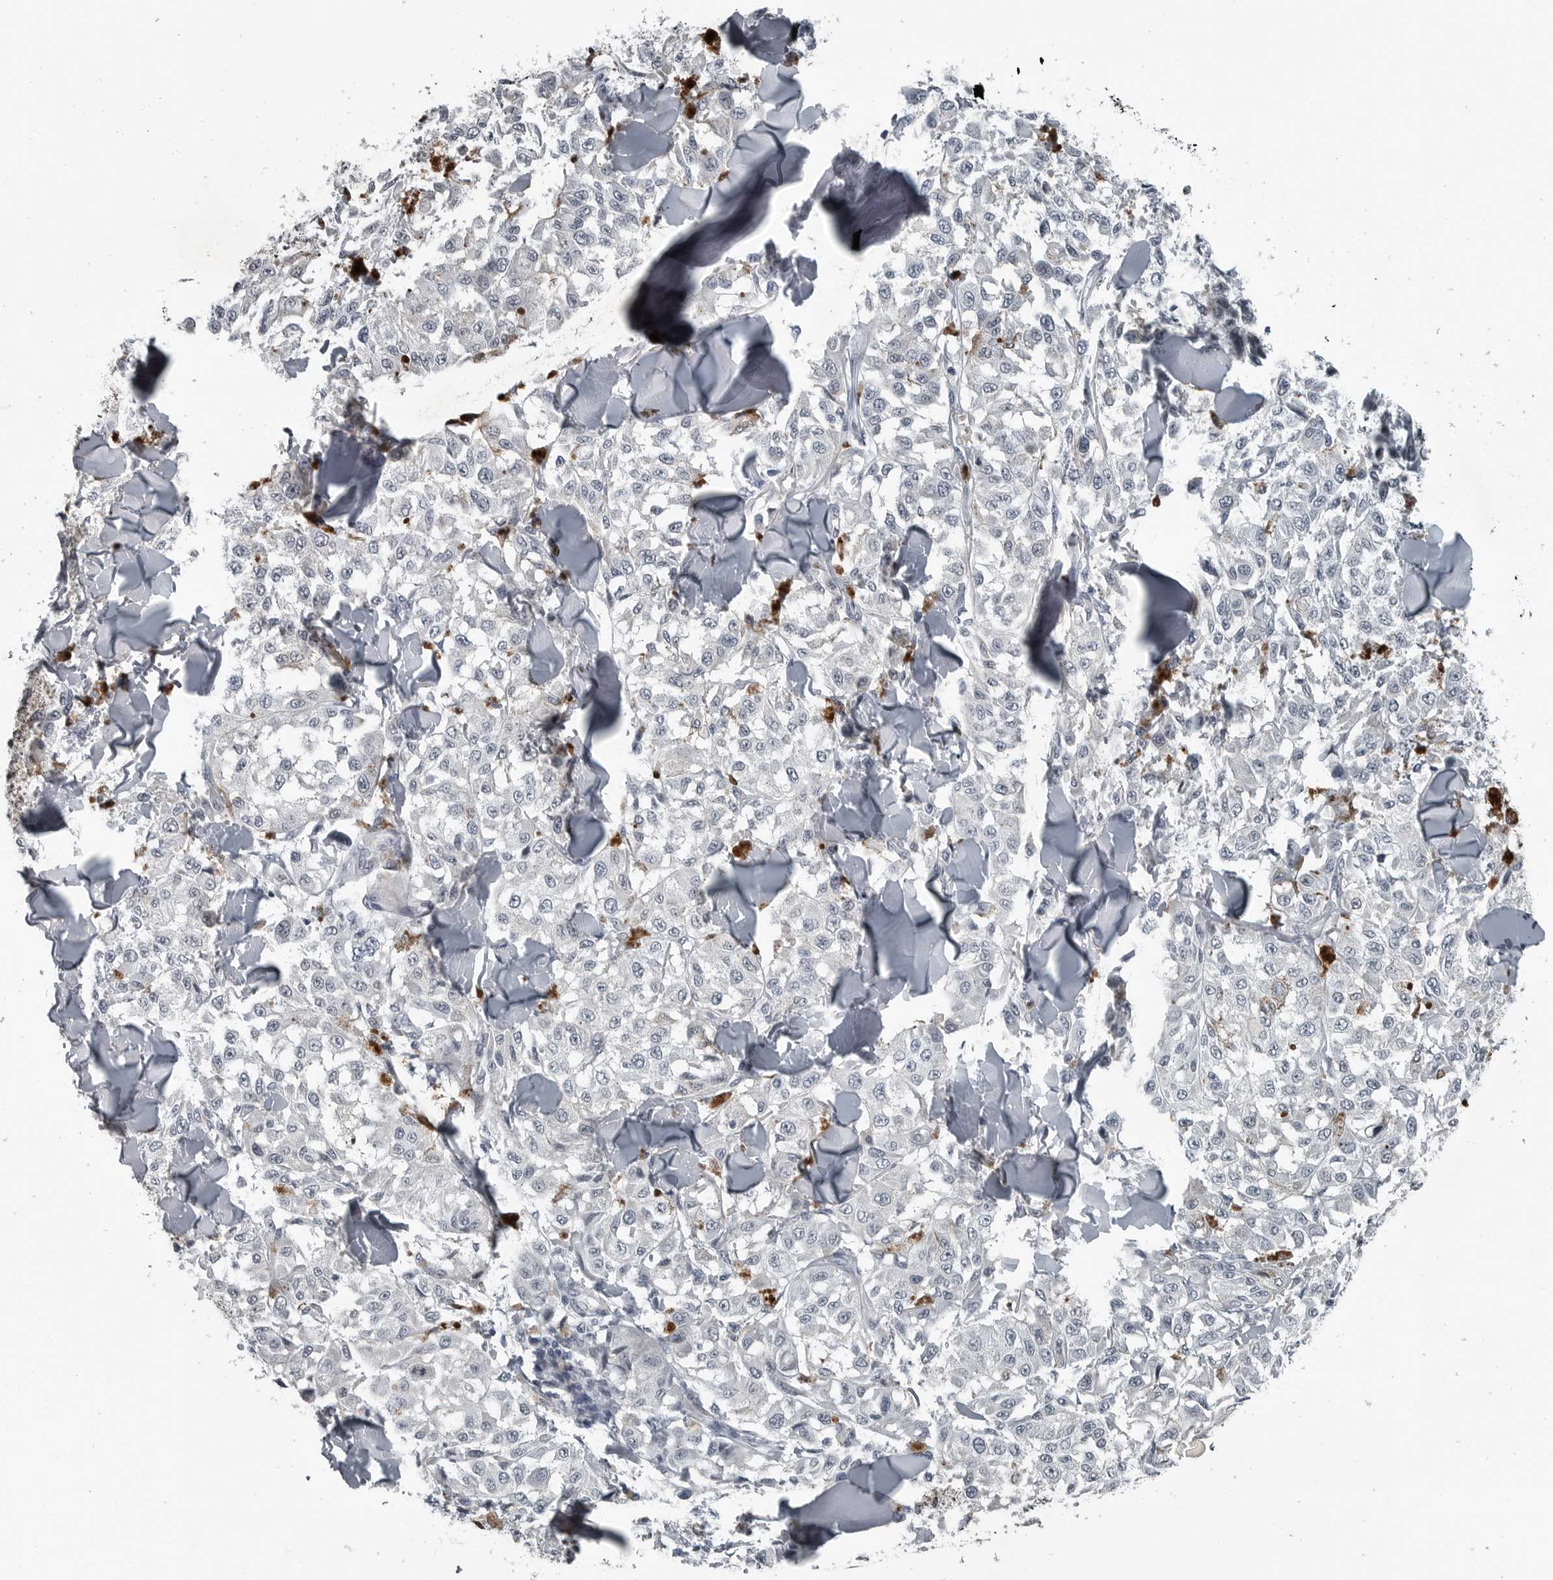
{"staining": {"intensity": "negative", "quantity": "none", "location": "none"}, "tissue": "melanoma", "cell_type": "Tumor cells", "image_type": "cancer", "snomed": [{"axis": "morphology", "description": "Malignant melanoma, NOS"}, {"axis": "topography", "description": "Skin"}], "caption": "A high-resolution micrograph shows immunohistochemistry (IHC) staining of malignant melanoma, which reveals no significant expression in tumor cells. (Brightfield microscopy of DAB immunohistochemistry at high magnification).", "gene": "DNAAF11", "patient": {"sex": "female", "age": 64}}